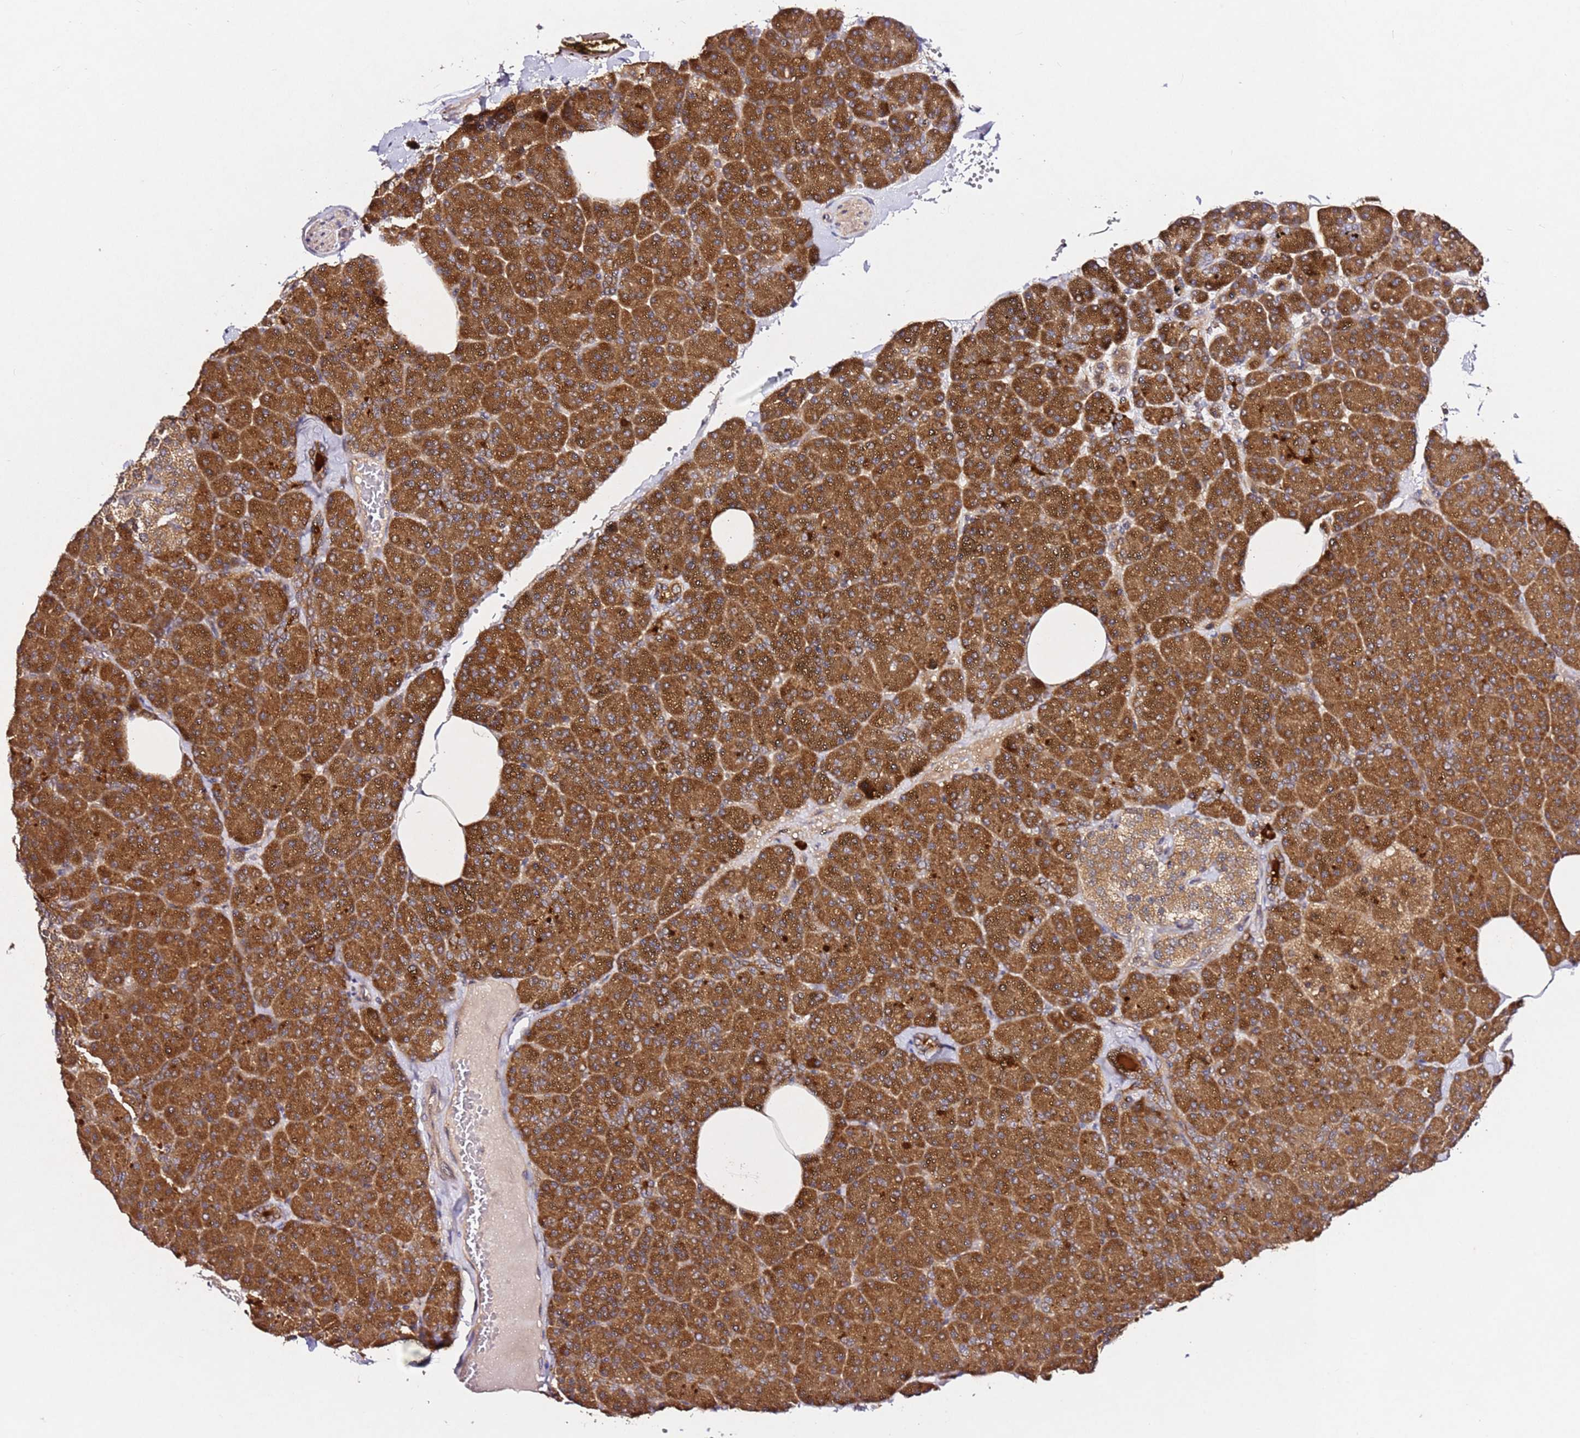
{"staining": {"intensity": "strong", "quantity": ">75%", "location": "cytoplasmic/membranous"}, "tissue": "pancreas", "cell_type": "Exocrine glandular cells", "image_type": "normal", "snomed": [{"axis": "morphology", "description": "Normal tissue, NOS"}, {"axis": "morphology", "description": "Carcinoid, malignant, NOS"}, {"axis": "topography", "description": "Pancreas"}], "caption": "Protein staining of normal pancreas displays strong cytoplasmic/membranous expression in about >75% of exocrine glandular cells.", "gene": "ALG11", "patient": {"sex": "female", "age": 35}}